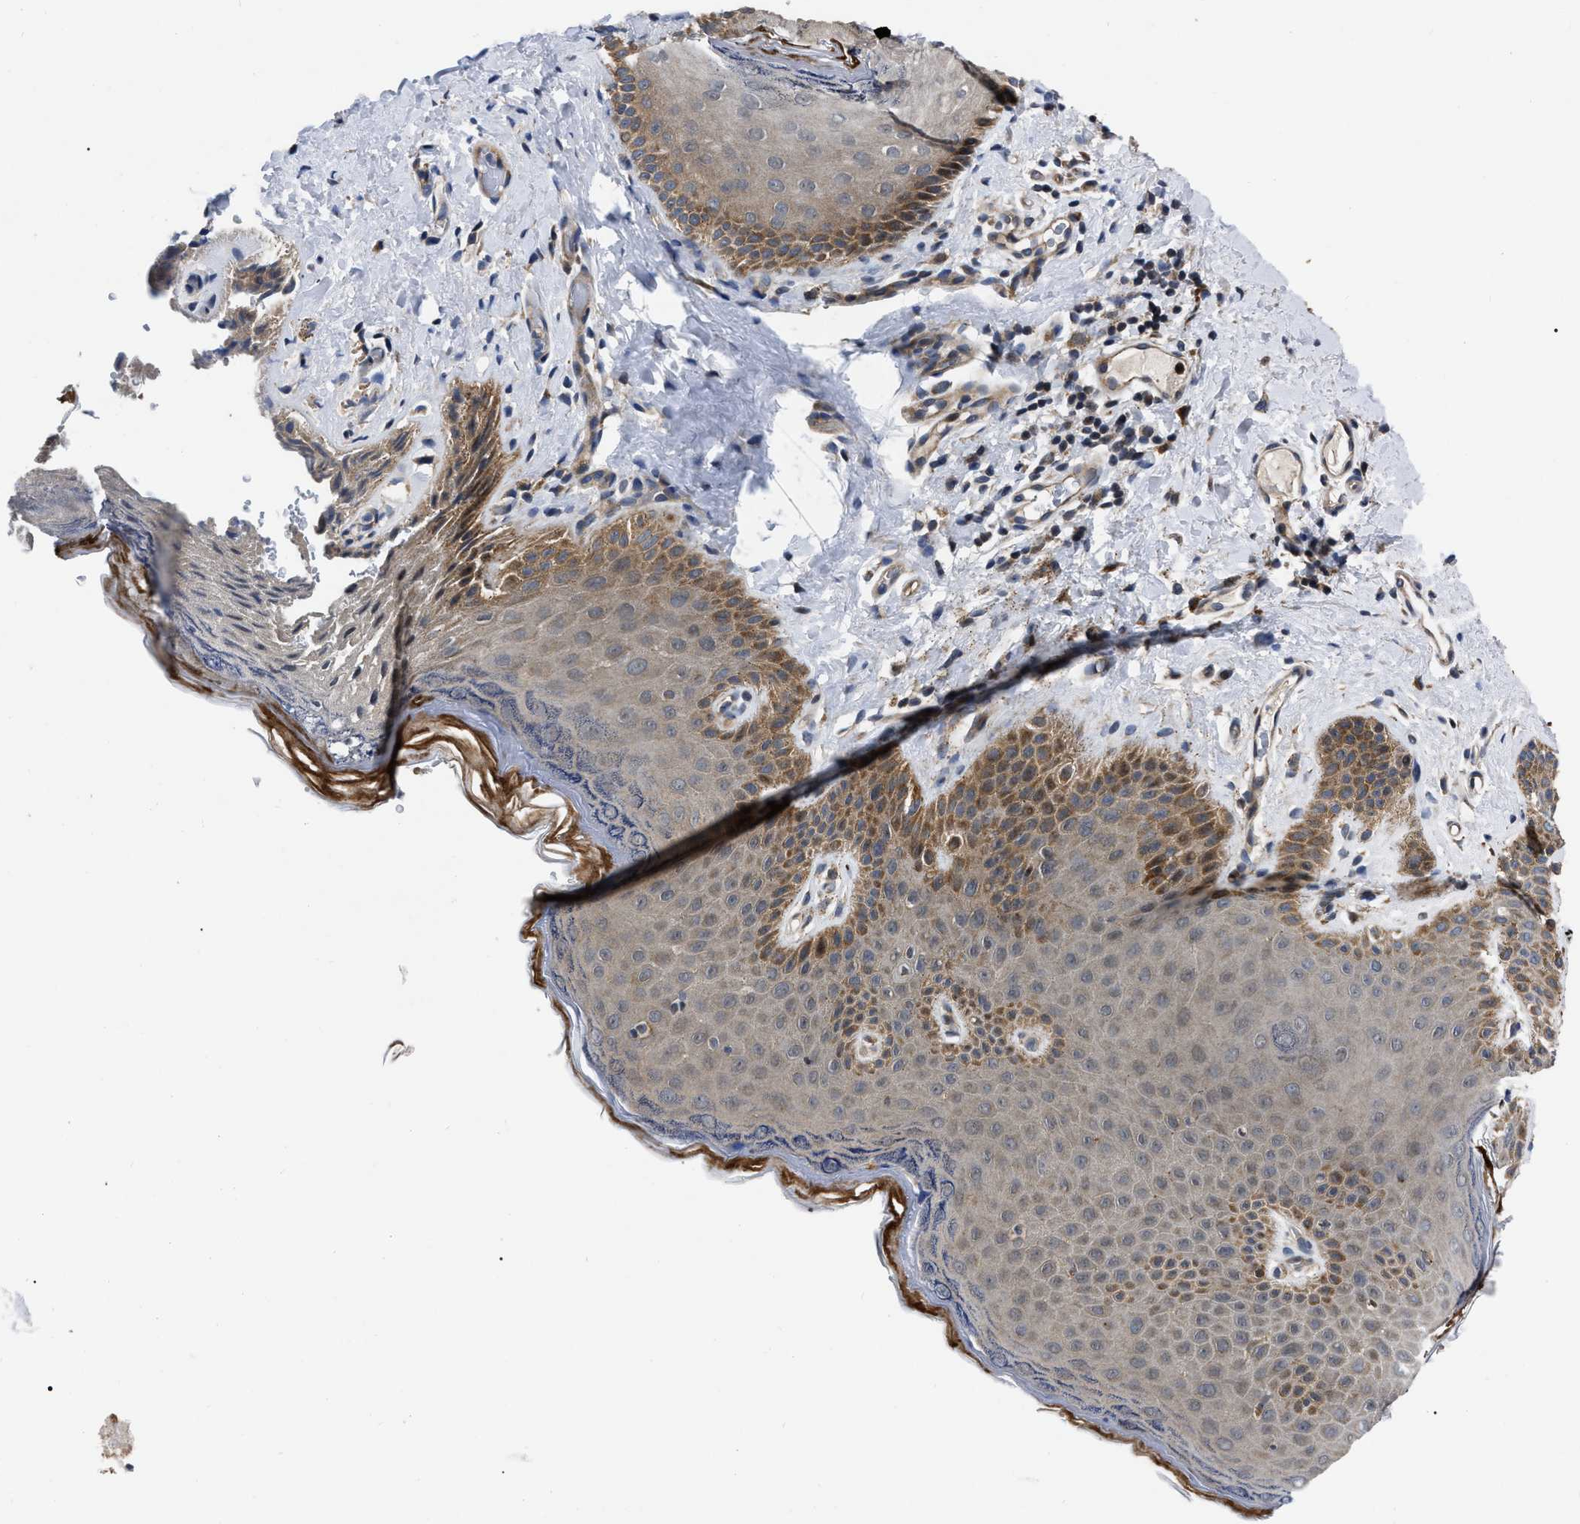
{"staining": {"intensity": "moderate", "quantity": ">75%", "location": "cytoplasmic/membranous,nuclear"}, "tissue": "skin", "cell_type": "Epidermal cells", "image_type": "normal", "snomed": [{"axis": "morphology", "description": "Normal tissue, NOS"}, {"axis": "topography", "description": "Anal"}], "caption": "Moderate cytoplasmic/membranous,nuclear staining for a protein is appreciated in about >75% of epidermal cells of unremarkable skin using immunohistochemistry.", "gene": "PPWD1", "patient": {"sex": "male", "age": 44}}